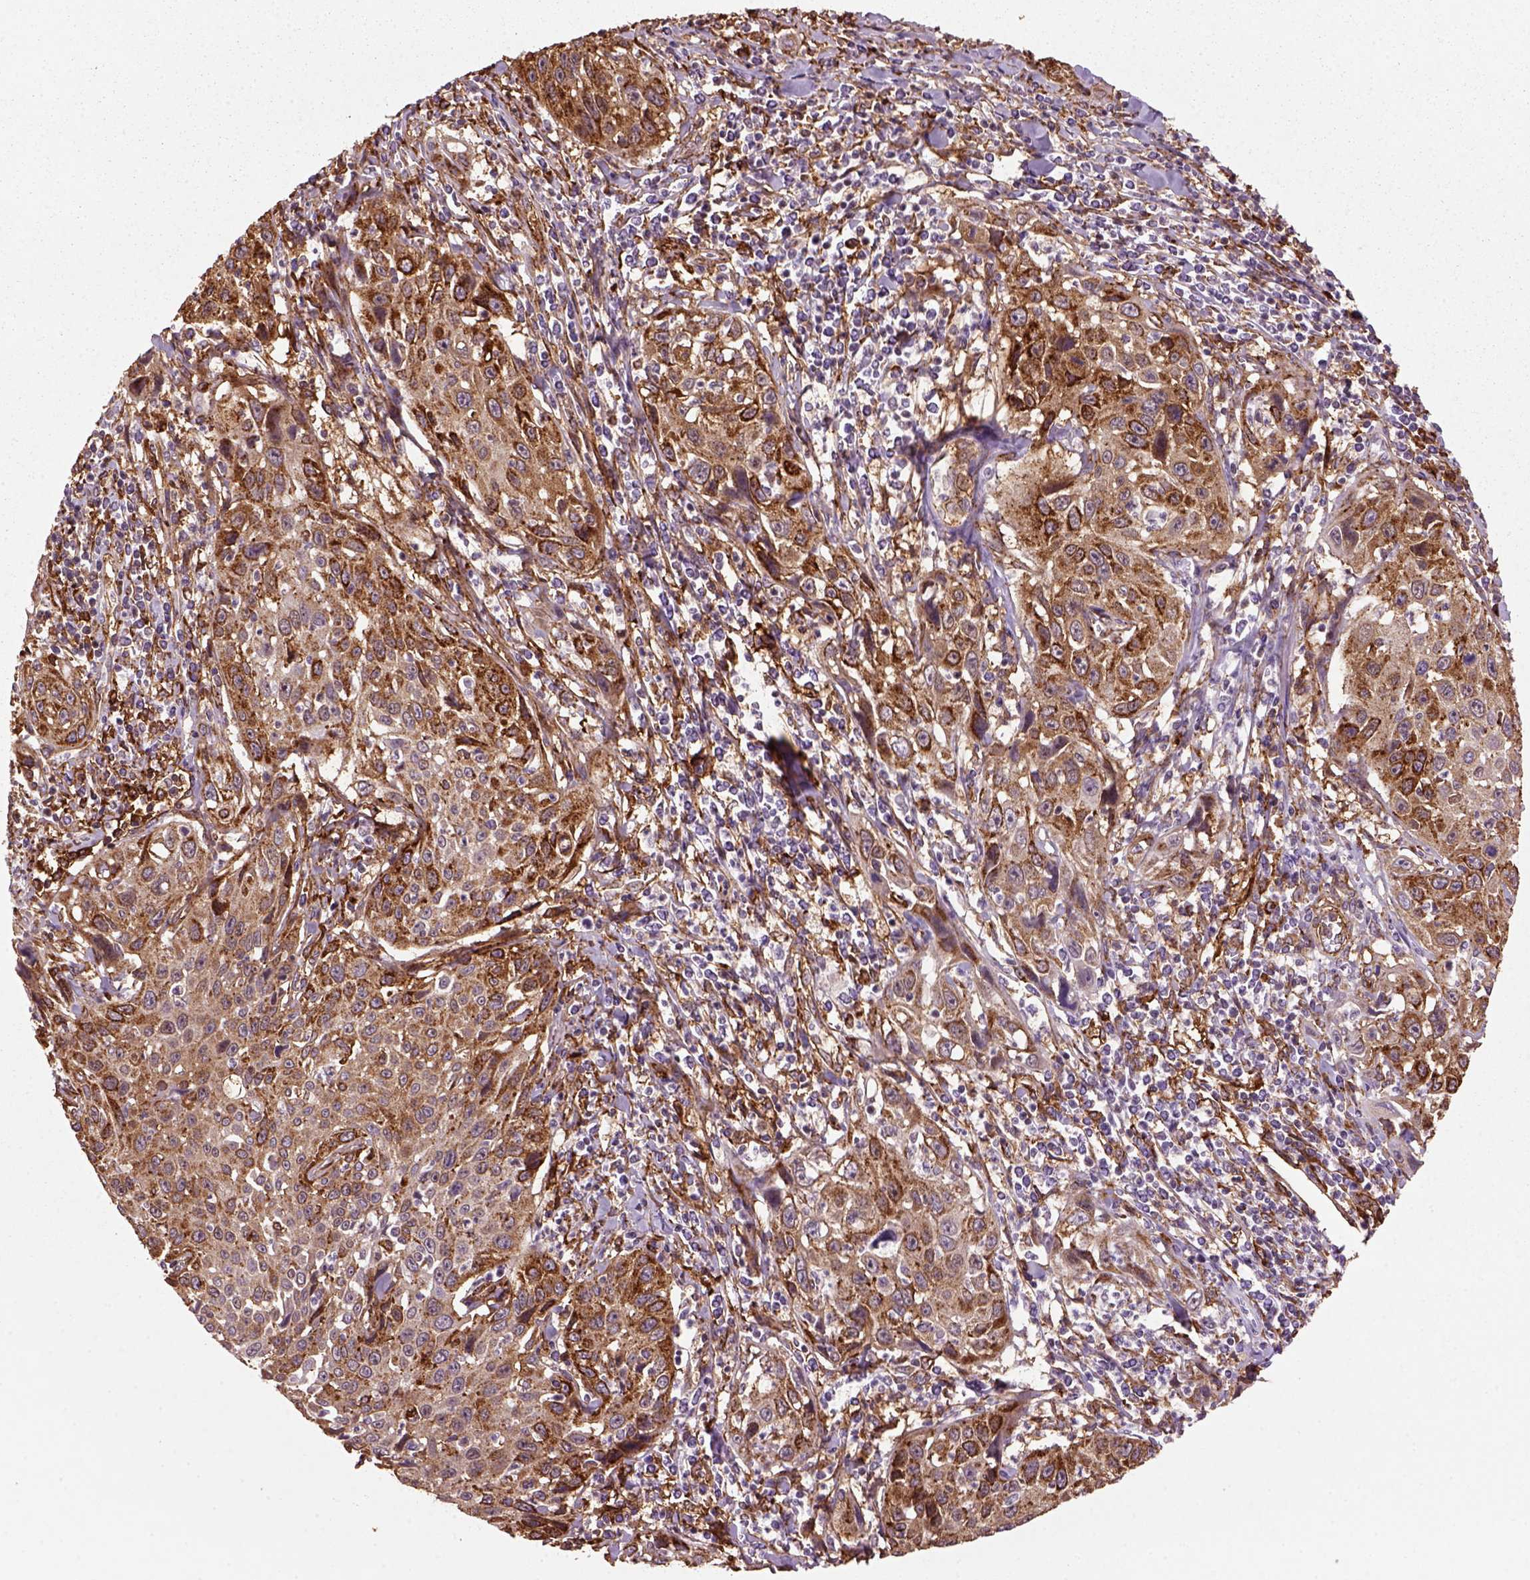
{"staining": {"intensity": "strong", "quantity": "25%-75%", "location": "cytoplasmic/membranous"}, "tissue": "cervical cancer", "cell_type": "Tumor cells", "image_type": "cancer", "snomed": [{"axis": "morphology", "description": "Squamous cell carcinoma, NOS"}, {"axis": "topography", "description": "Cervix"}], "caption": "Immunohistochemistry (IHC) of cervical squamous cell carcinoma reveals high levels of strong cytoplasmic/membranous staining in about 25%-75% of tumor cells.", "gene": "MARCKS", "patient": {"sex": "female", "age": 26}}